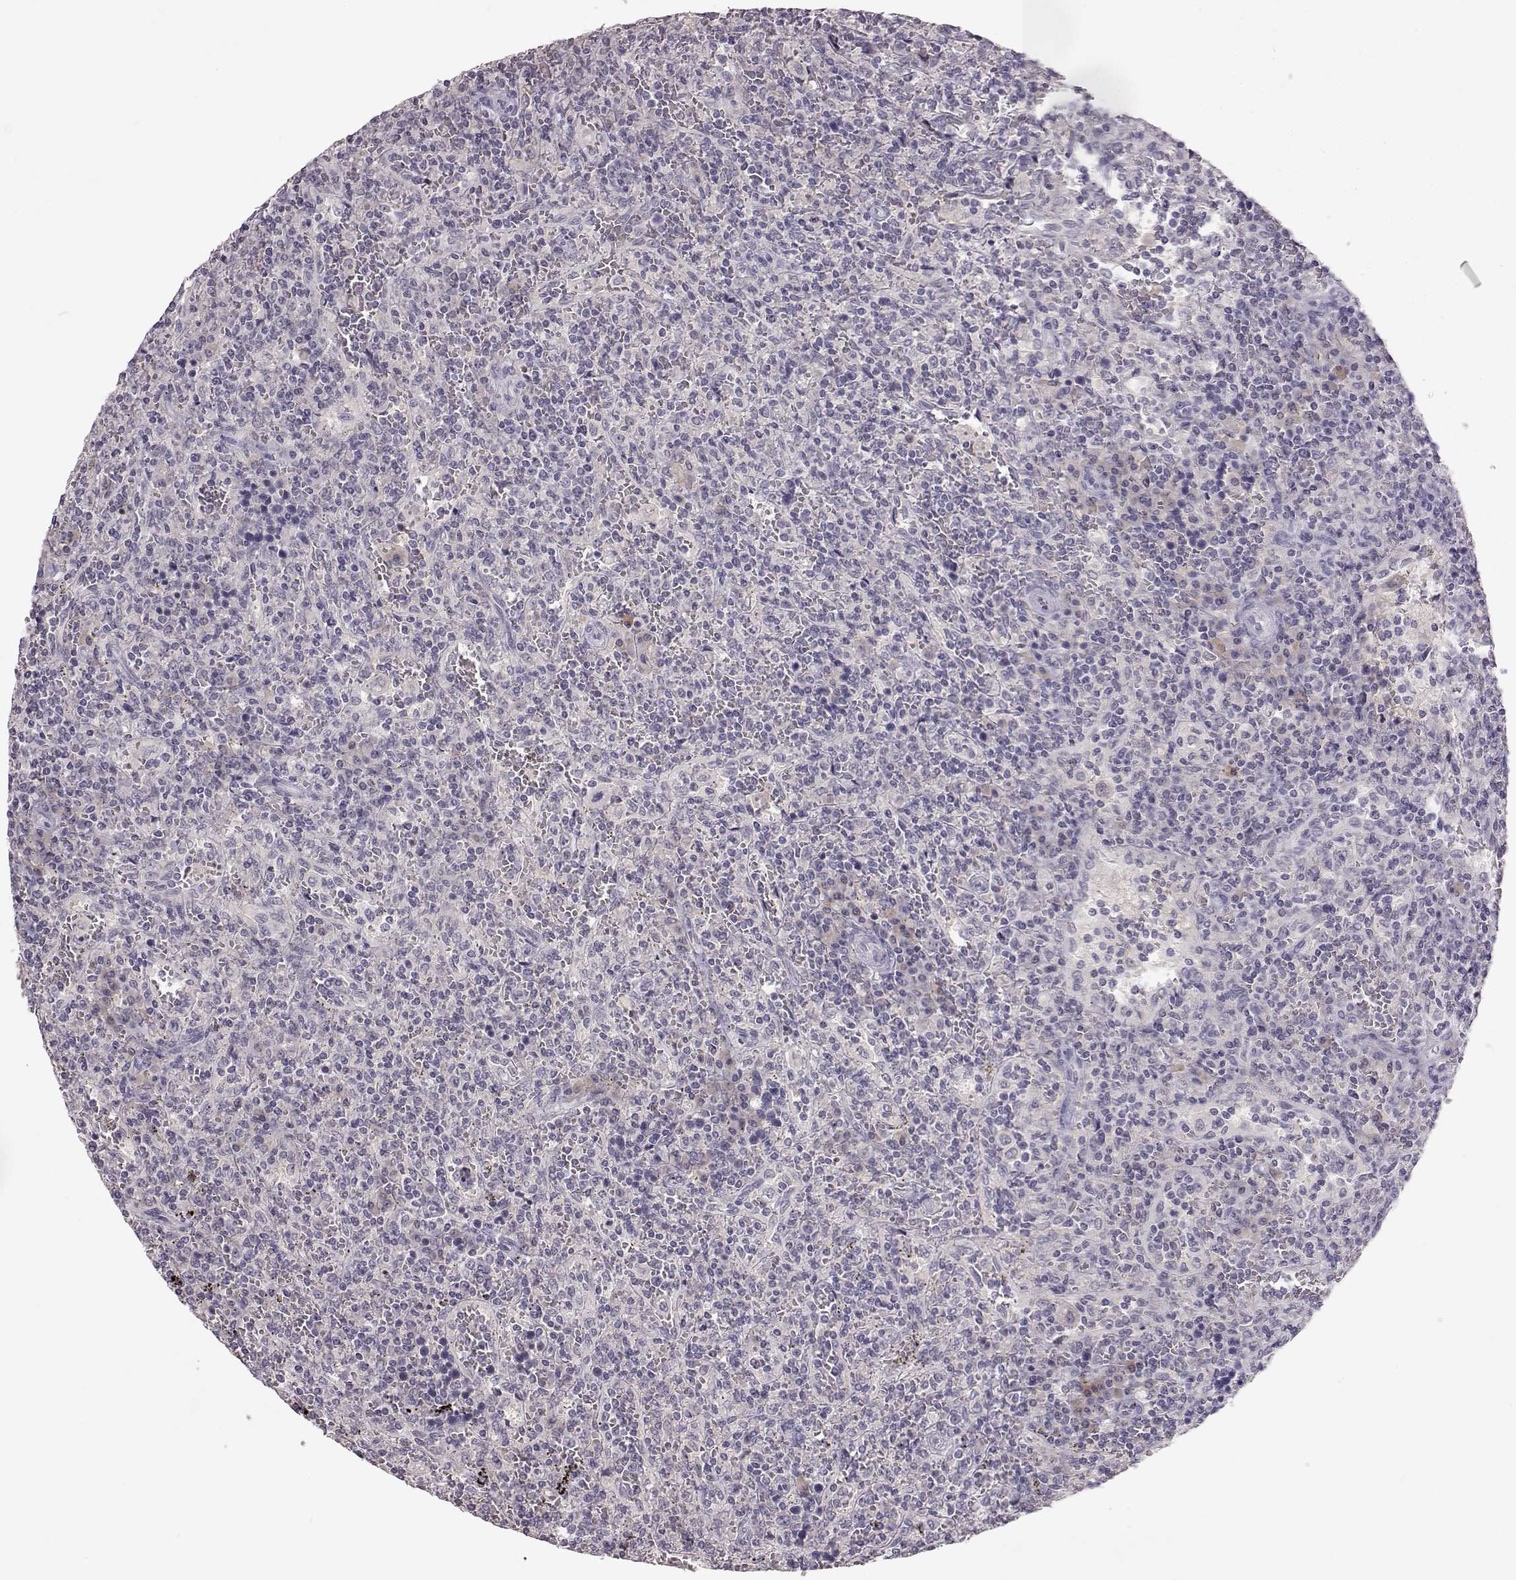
{"staining": {"intensity": "negative", "quantity": "none", "location": "none"}, "tissue": "lymphoma", "cell_type": "Tumor cells", "image_type": "cancer", "snomed": [{"axis": "morphology", "description": "Malignant lymphoma, non-Hodgkin's type, Low grade"}, {"axis": "topography", "description": "Spleen"}], "caption": "High power microscopy histopathology image of an immunohistochemistry micrograph of malignant lymphoma, non-Hodgkin's type (low-grade), revealing no significant staining in tumor cells. (IHC, brightfield microscopy, high magnification).", "gene": "SPAG17", "patient": {"sex": "male", "age": 62}}